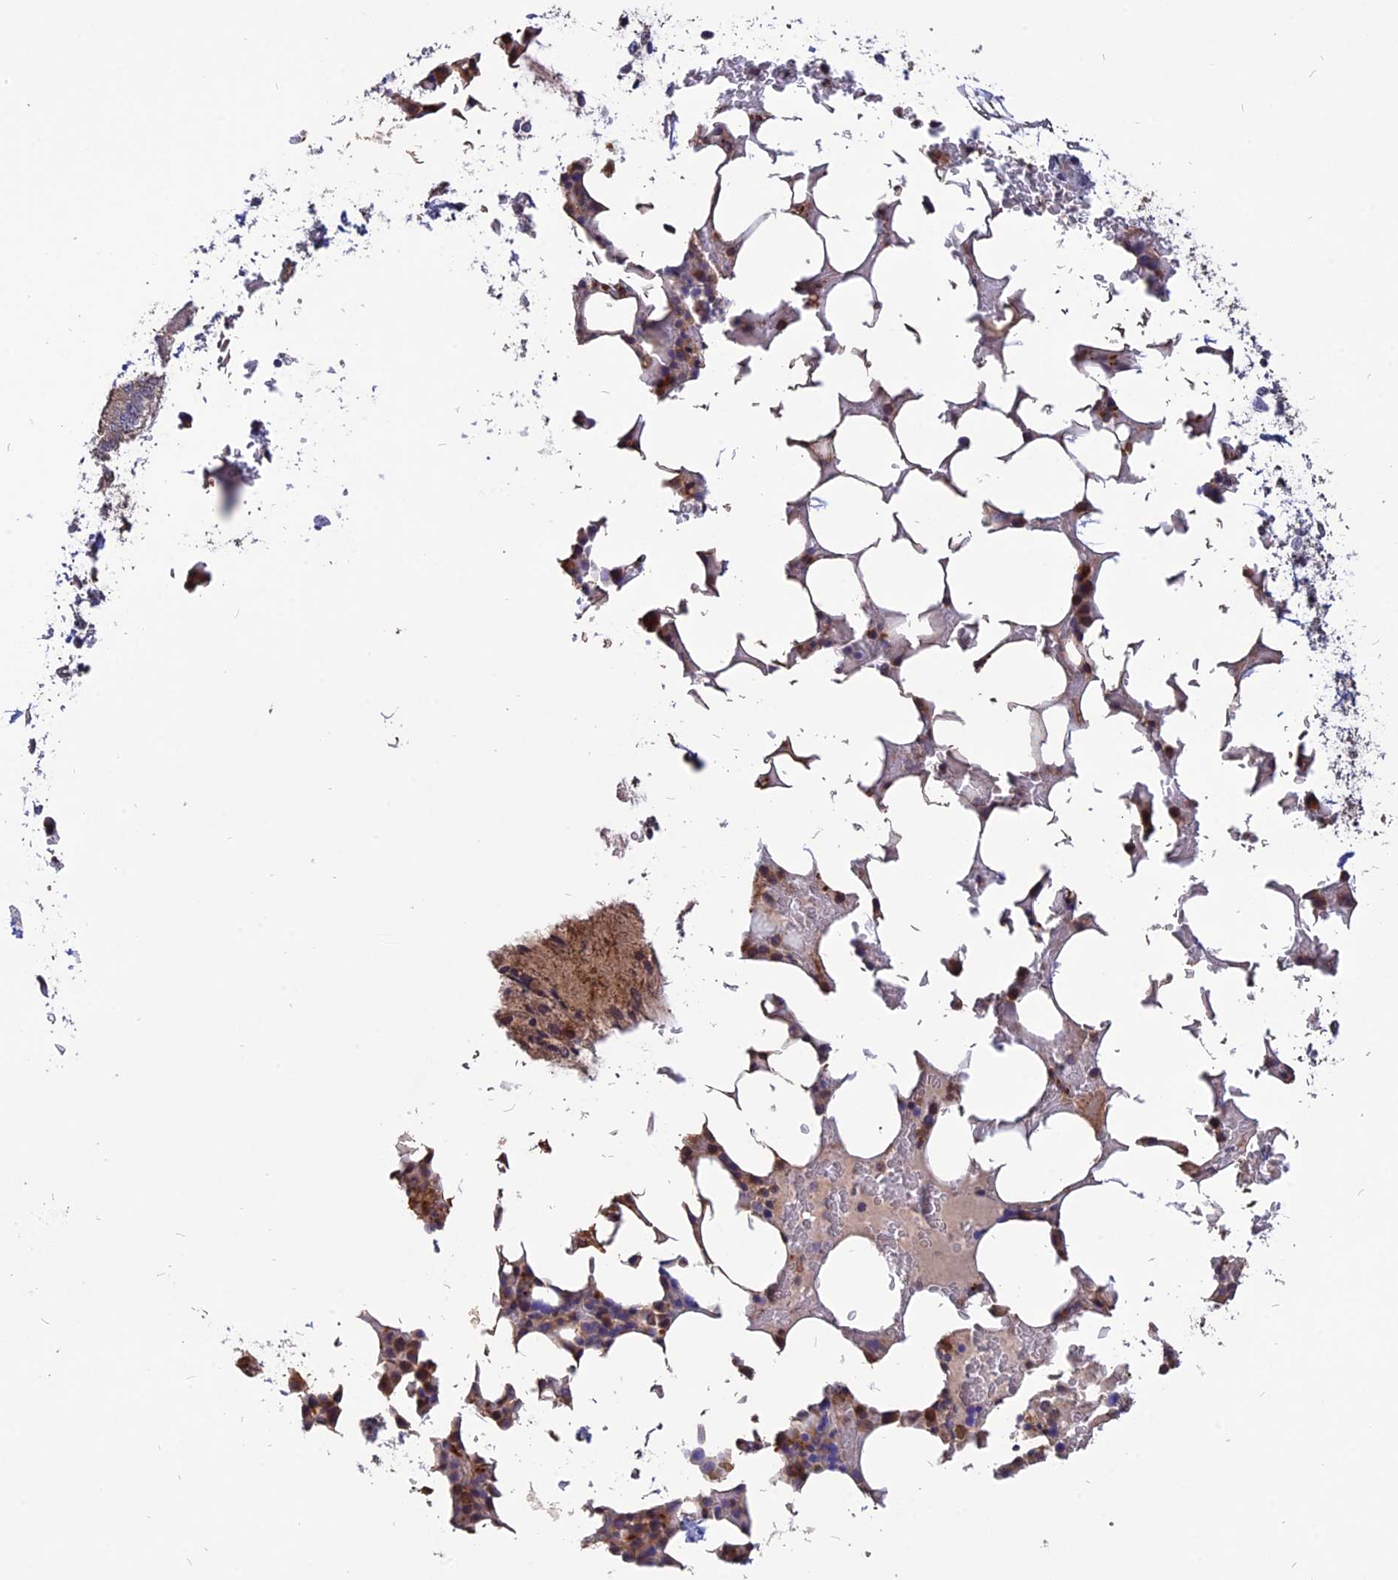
{"staining": {"intensity": "moderate", "quantity": "25%-75%", "location": "cytoplasmic/membranous"}, "tissue": "bone marrow", "cell_type": "Hematopoietic cells", "image_type": "normal", "snomed": [{"axis": "morphology", "description": "Normal tissue, NOS"}, {"axis": "topography", "description": "Bone marrow"}], "caption": "Immunohistochemical staining of benign human bone marrow demonstrates medium levels of moderate cytoplasmic/membranous expression in approximately 25%-75% of hematopoietic cells. (Stains: DAB (3,3'-diaminobenzidine) in brown, nuclei in blue, Microscopy: brightfield microscopy at high magnification).", "gene": "CARMIL2", "patient": {"sex": "male", "age": 78}}